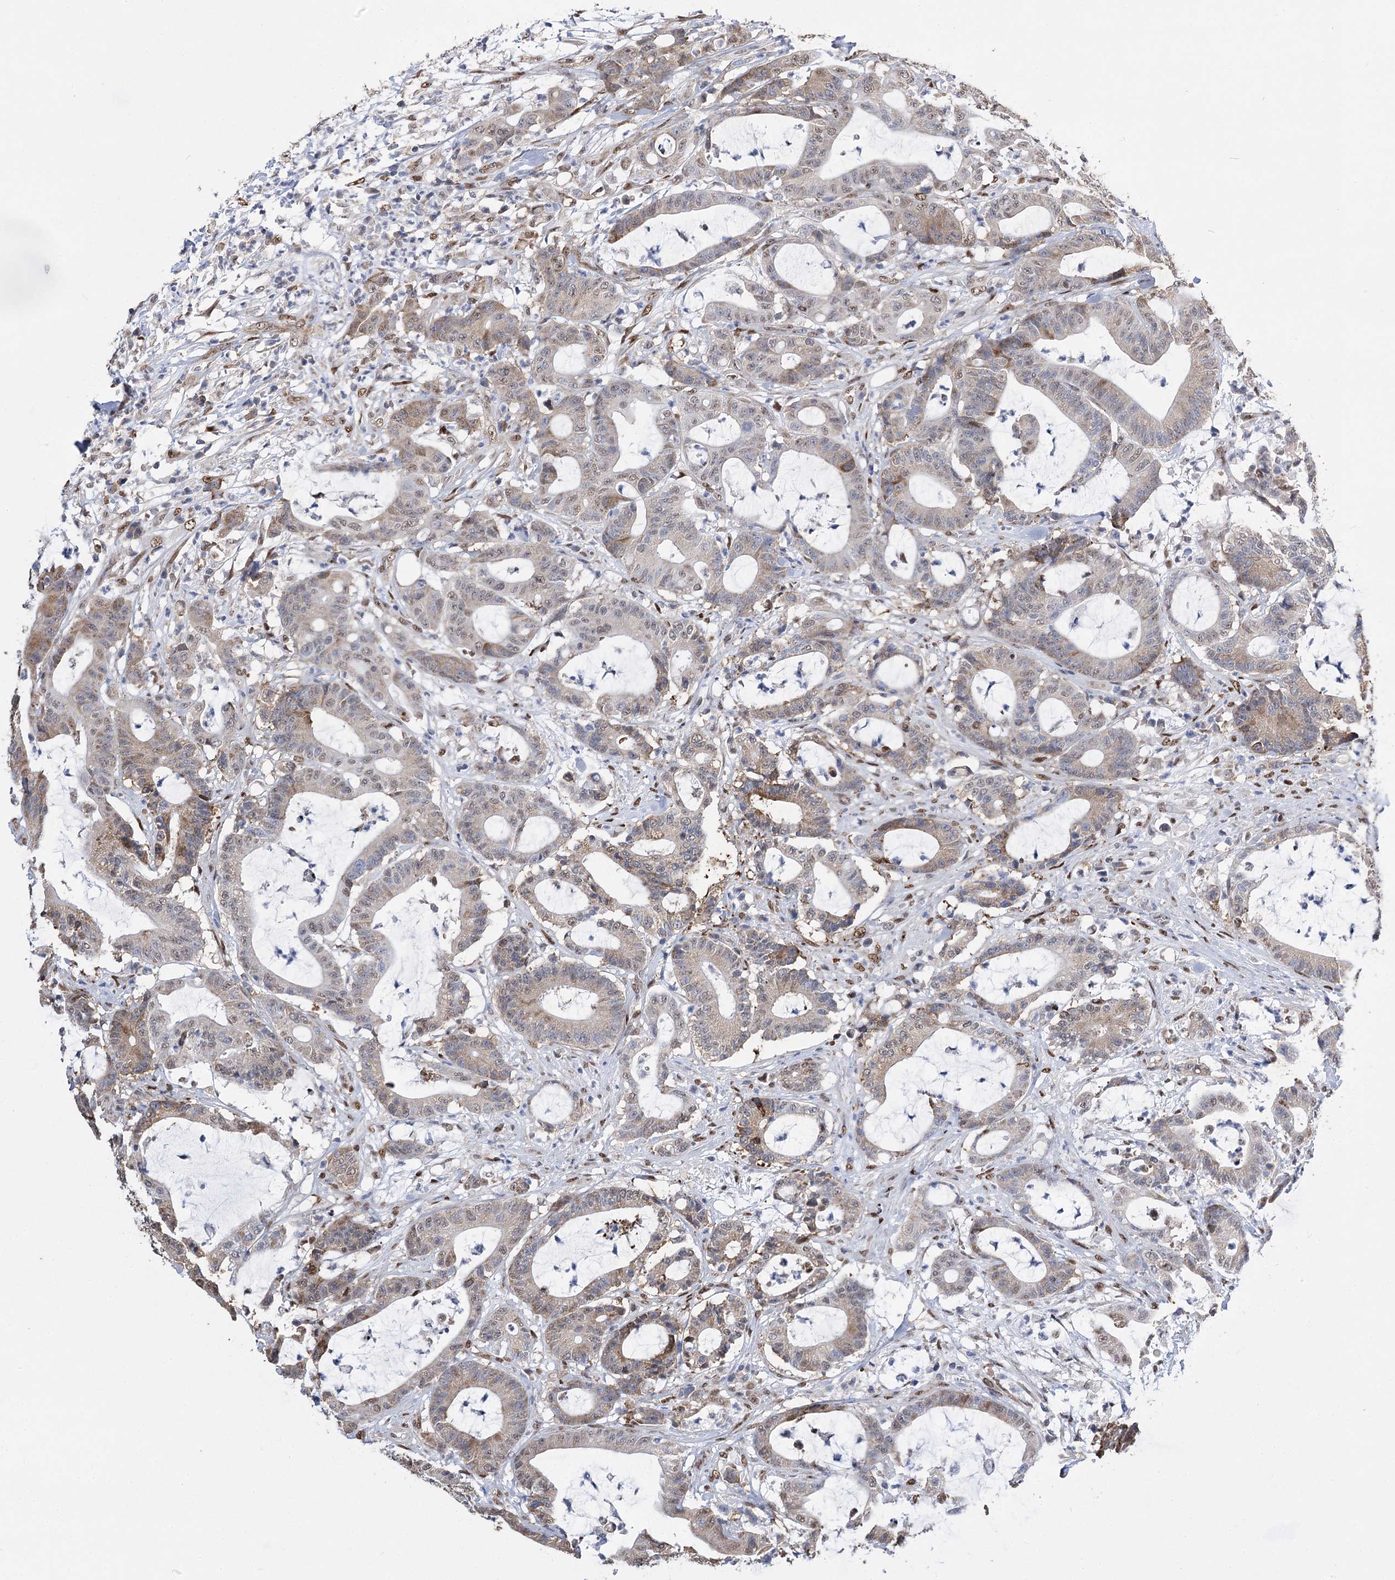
{"staining": {"intensity": "moderate", "quantity": ">75%", "location": "nuclear"}, "tissue": "colorectal cancer", "cell_type": "Tumor cells", "image_type": "cancer", "snomed": [{"axis": "morphology", "description": "Adenocarcinoma, NOS"}, {"axis": "topography", "description": "Colon"}], "caption": "Immunohistochemical staining of human colorectal cancer (adenocarcinoma) exhibits moderate nuclear protein expression in approximately >75% of tumor cells. (brown staining indicates protein expression, while blue staining denotes nuclei).", "gene": "NFU1", "patient": {"sex": "female", "age": 84}}